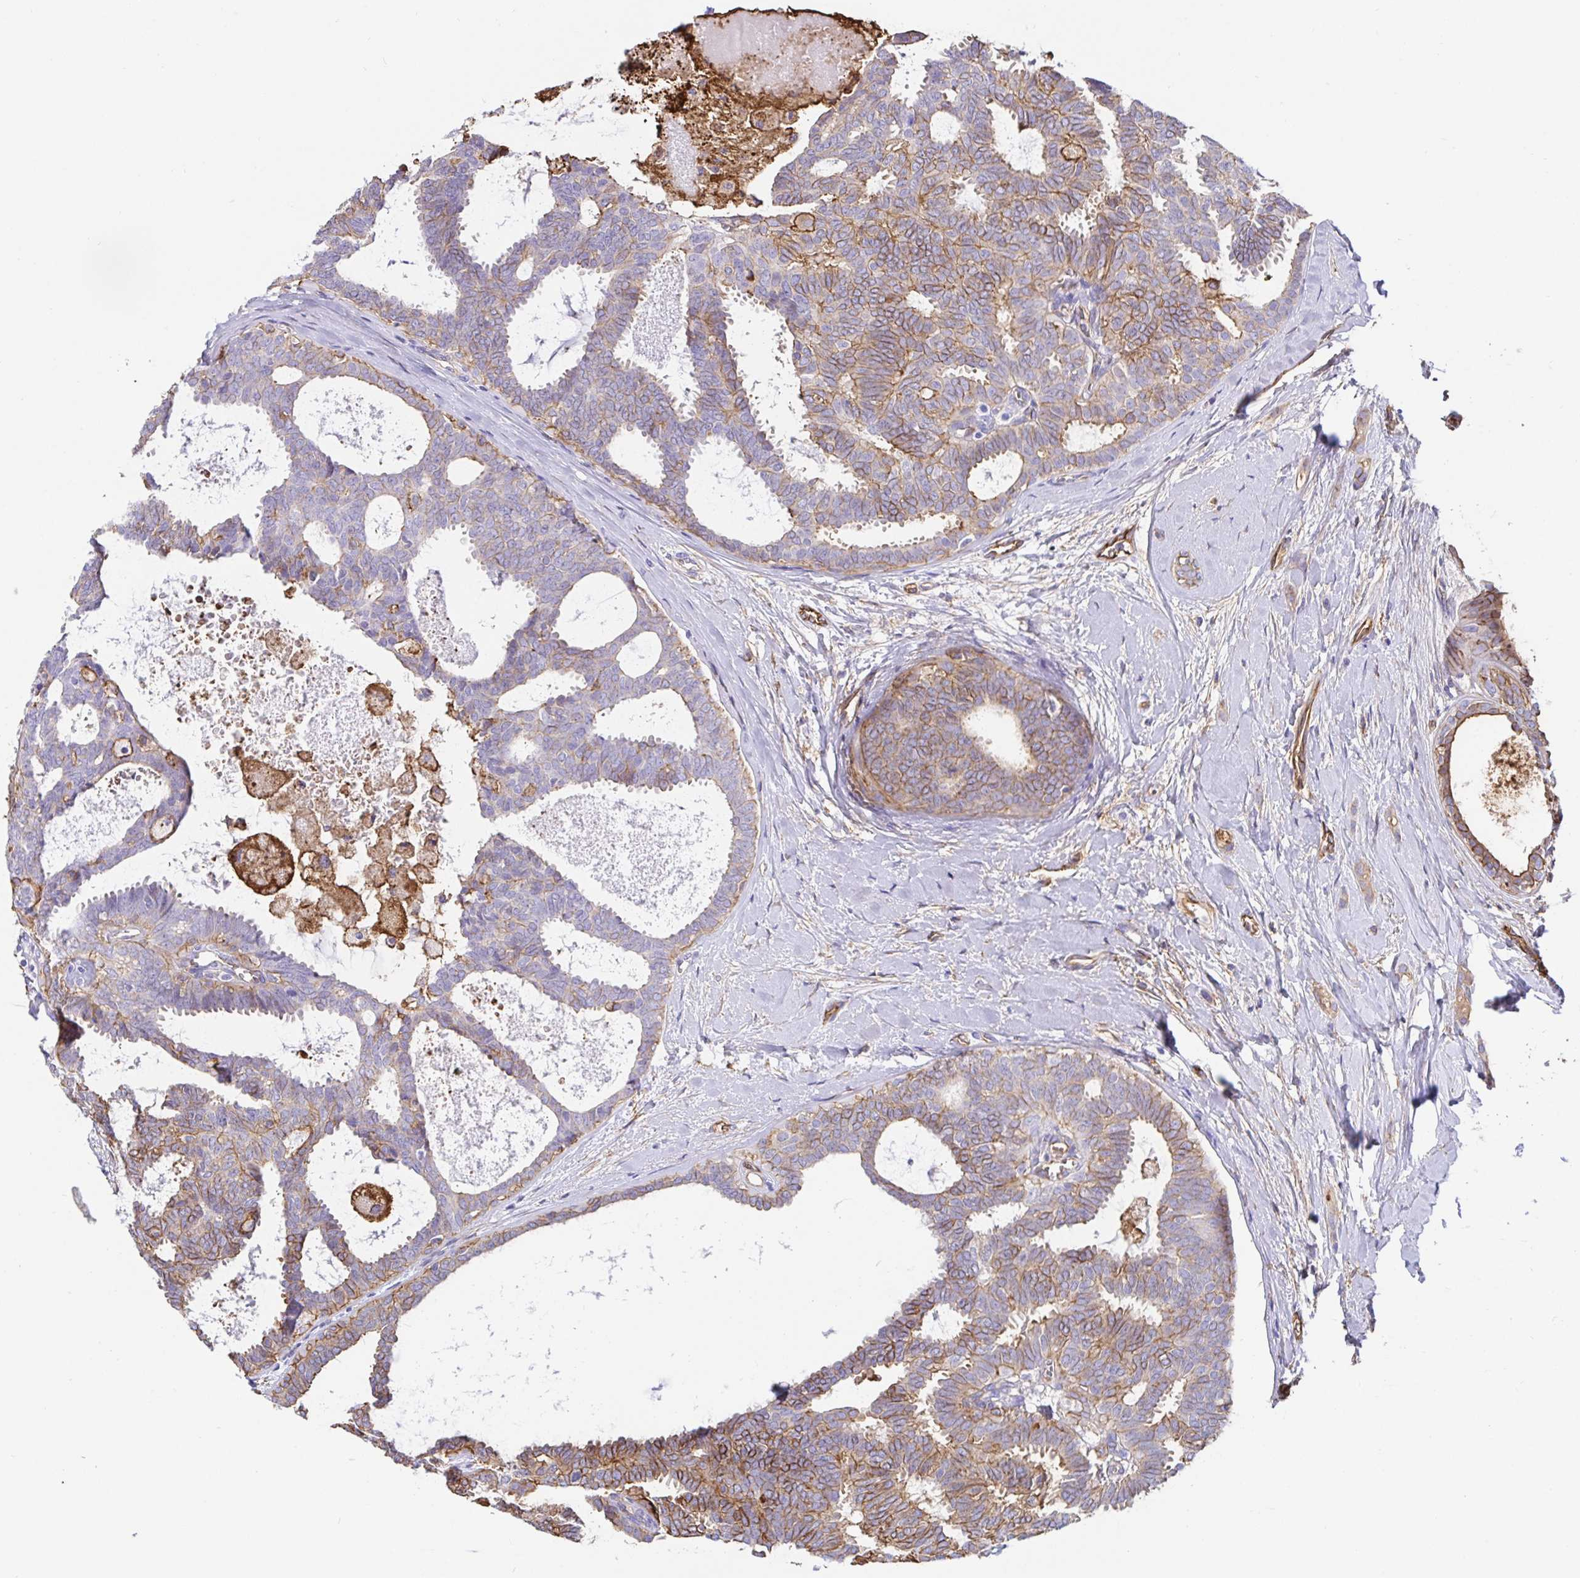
{"staining": {"intensity": "moderate", "quantity": "<25%", "location": "cytoplasmic/membranous"}, "tissue": "breast cancer", "cell_type": "Tumor cells", "image_type": "cancer", "snomed": [{"axis": "morphology", "description": "Intraductal carcinoma, in situ"}, {"axis": "morphology", "description": "Duct carcinoma"}, {"axis": "morphology", "description": "Lobular carcinoma, in situ"}, {"axis": "topography", "description": "Breast"}], "caption": "Protein expression analysis of breast cancer displays moderate cytoplasmic/membranous expression in about <25% of tumor cells.", "gene": "ANXA2", "patient": {"sex": "female", "age": 44}}